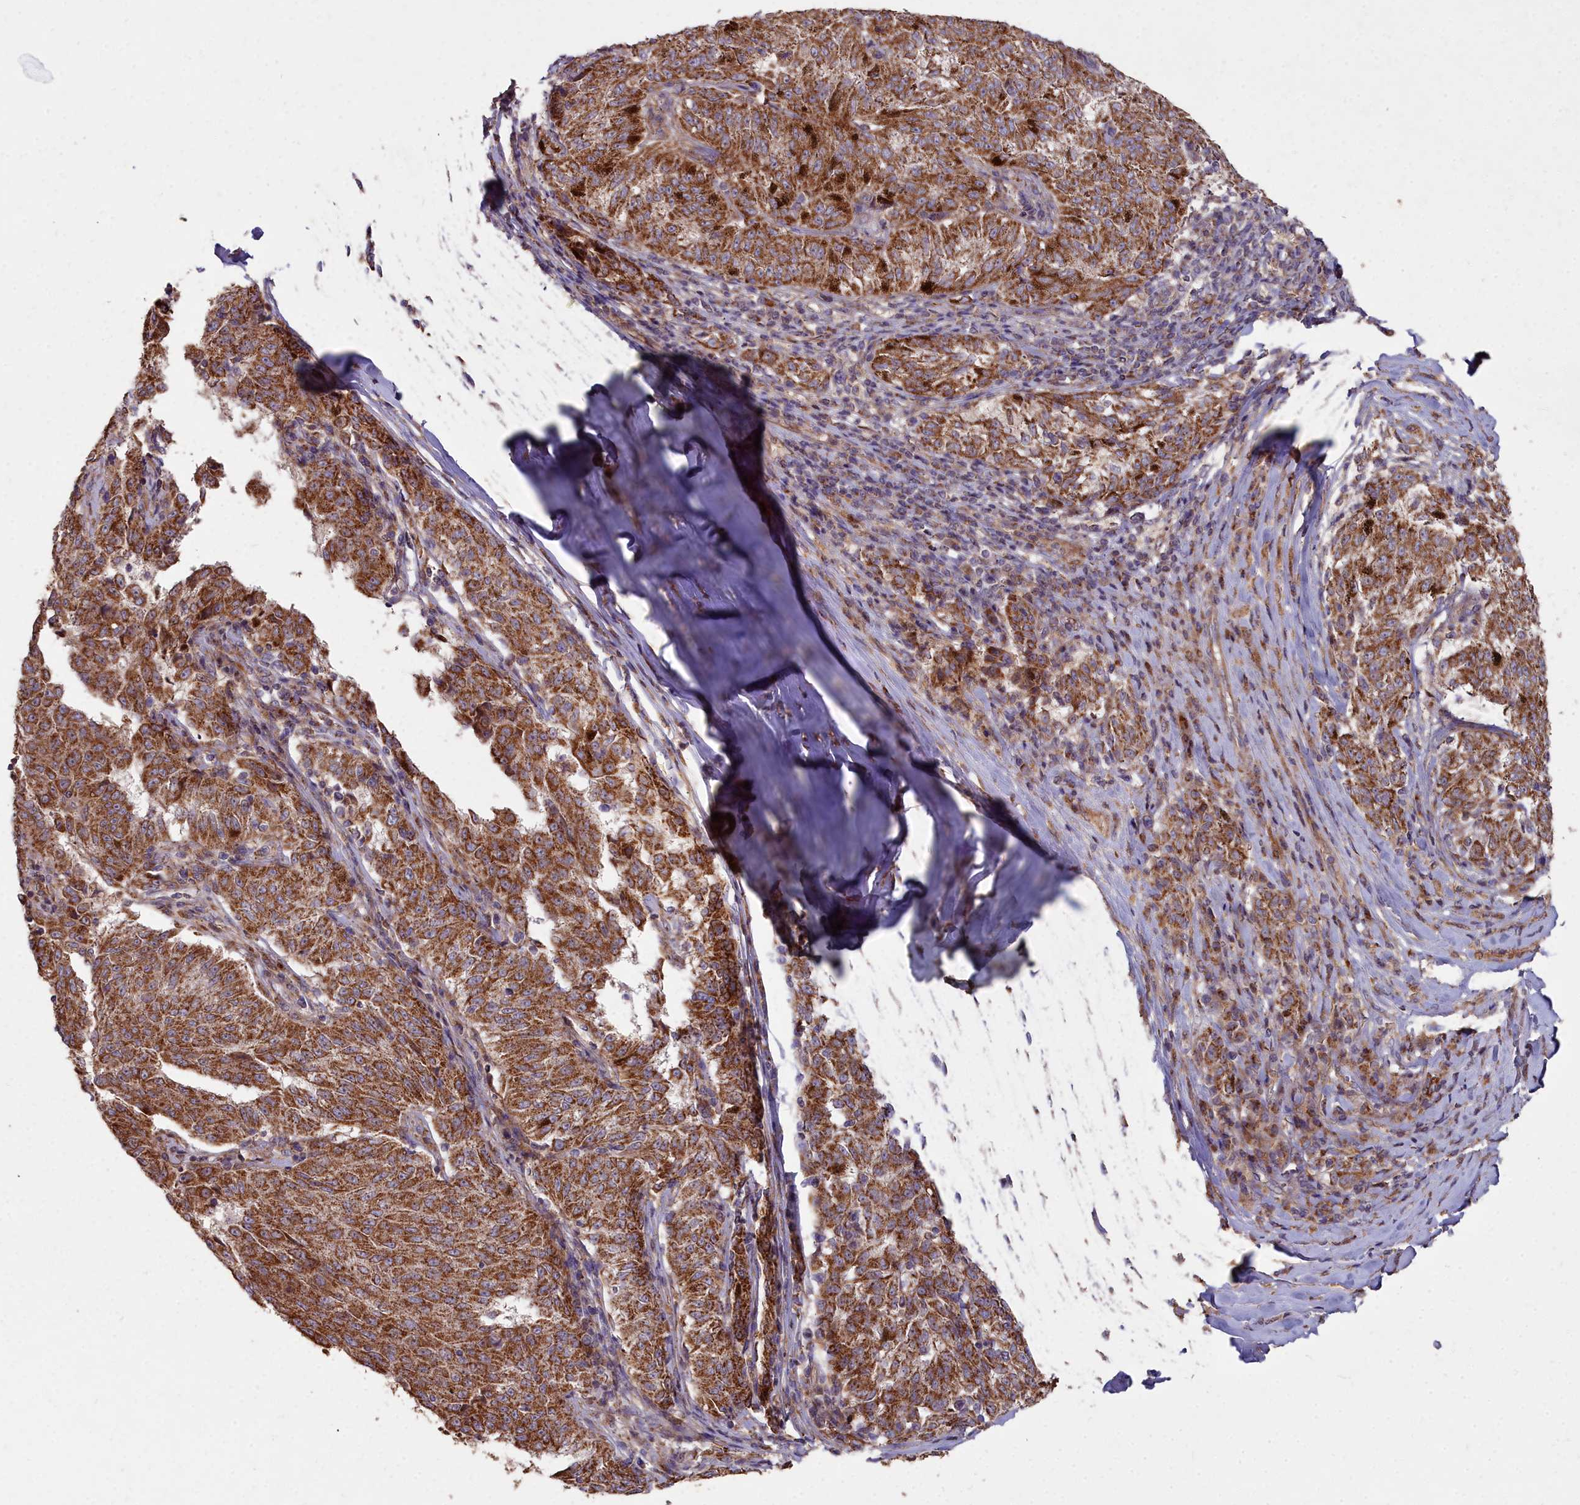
{"staining": {"intensity": "strong", "quantity": ">75%", "location": "cytoplasmic/membranous"}, "tissue": "melanoma", "cell_type": "Tumor cells", "image_type": "cancer", "snomed": [{"axis": "morphology", "description": "Malignant melanoma, NOS"}, {"axis": "topography", "description": "Skin"}], "caption": "Melanoma tissue reveals strong cytoplasmic/membranous staining in about >75% of tumor cells, visualized by immunohistochemistry. The protein of interest is shown in brown color, while the nuclei are stained blue.", "gene": "COX11", "patient": {"sex": "female", "age": 72}}